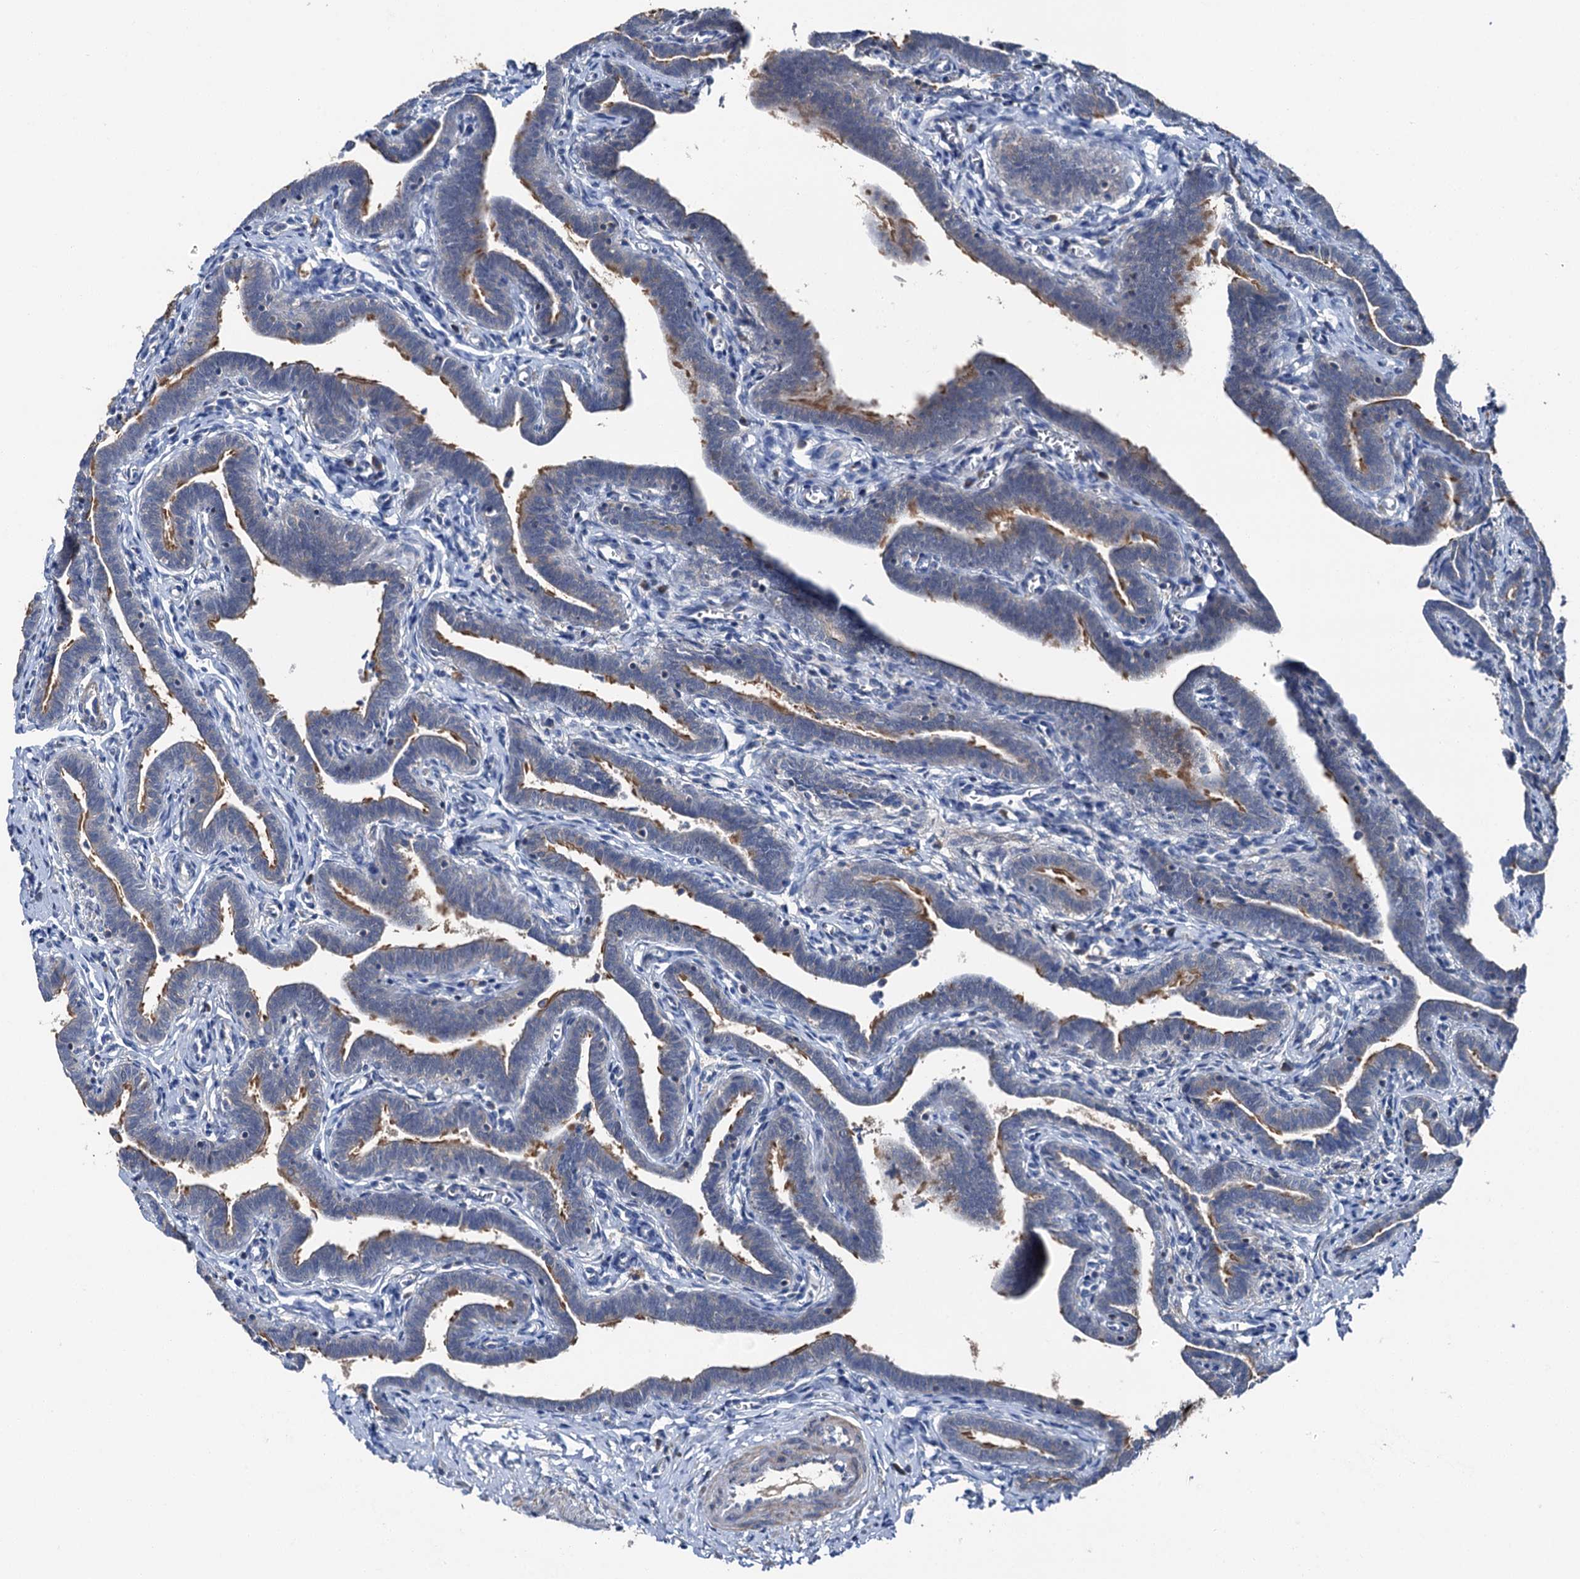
{"staining": {"intensity": "strong", "quantity": "<25%", "location": "cytoplasmic/membranous"}, "tissue": "fallopian tube", "cell_type": "Glandular cells", "image_type": "normal", "snomed": [{"axis": "morphology", "description": "Normal tissue, NOS"}, {"axis": "topography", "description": "Fallopian tube"}], "caption": "Immunohistochemistry (IHC) of unremarkable fallopian tube displays medium levels of strong cytoplasmic/membranous expression in about <25% of glandular cells.", "gene": "SLC22A25", "patient": {"sex": "female", "age": 36}}